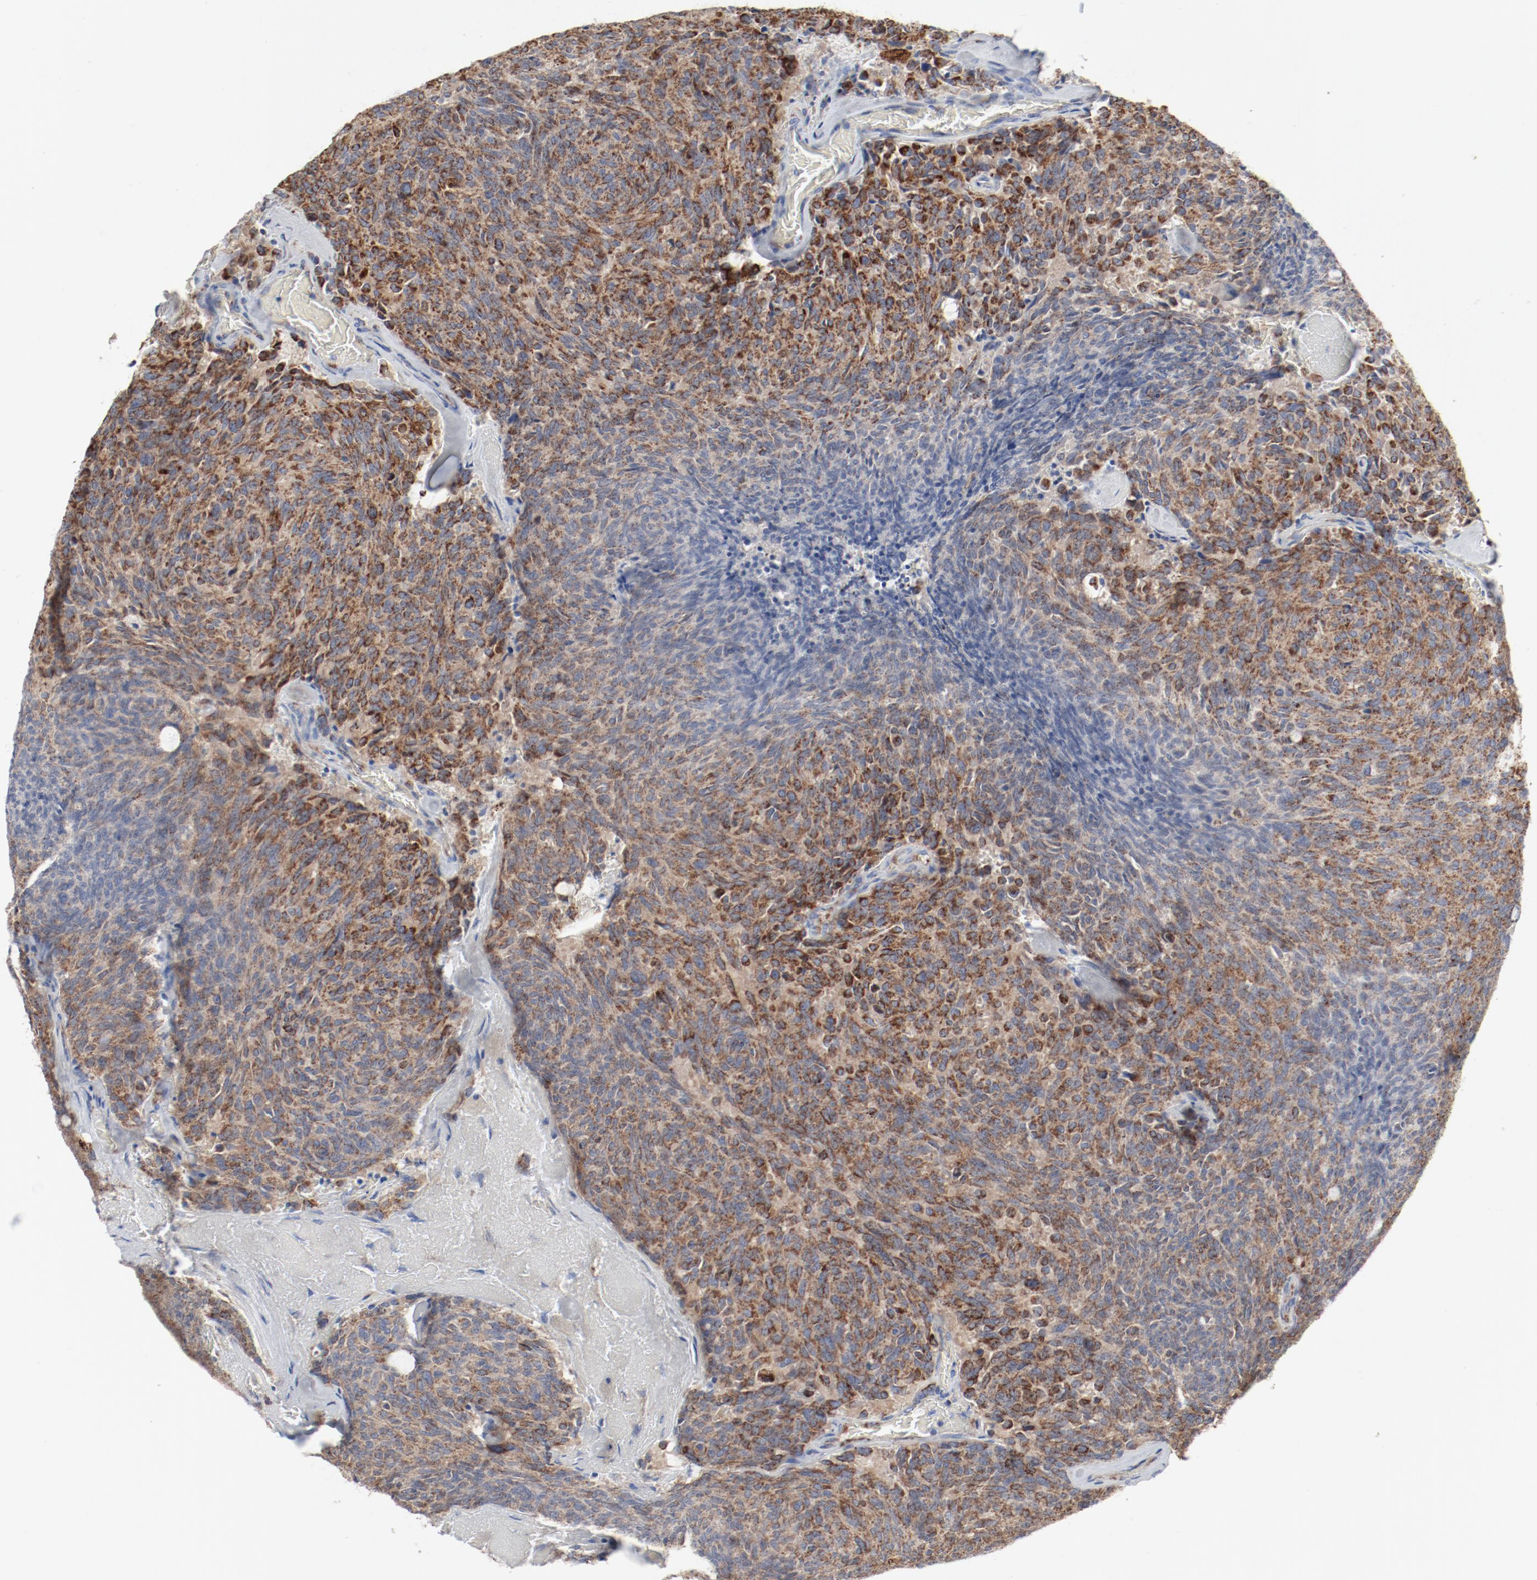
{"staining": {"intensity": "moderate", "quantity": ">75%", "location": "cytoplasmic/membranous"}, "tissue": "carcinoid", "cell_type": "Tumor cells", "image_type": "cancer", "snomed": [{"axis": "morphology", "description": "Carcinoid, malignant, NOS"}, {"axis": "topography", "description": "Pancreas"}], "caption": "IHC (DAB (3,3'-diaminobenzidine)) staining of carcinoid shows moderate cytoplasmic/membranous protein expression in approximately >75% of tumor cells. The staining is performed using DAB brown chromogen to label protein expression. The nuclei are counter-stained blue using hematoxylin.", "gene": "SETD3", "patient": {"sex": "female", "age": 54}}